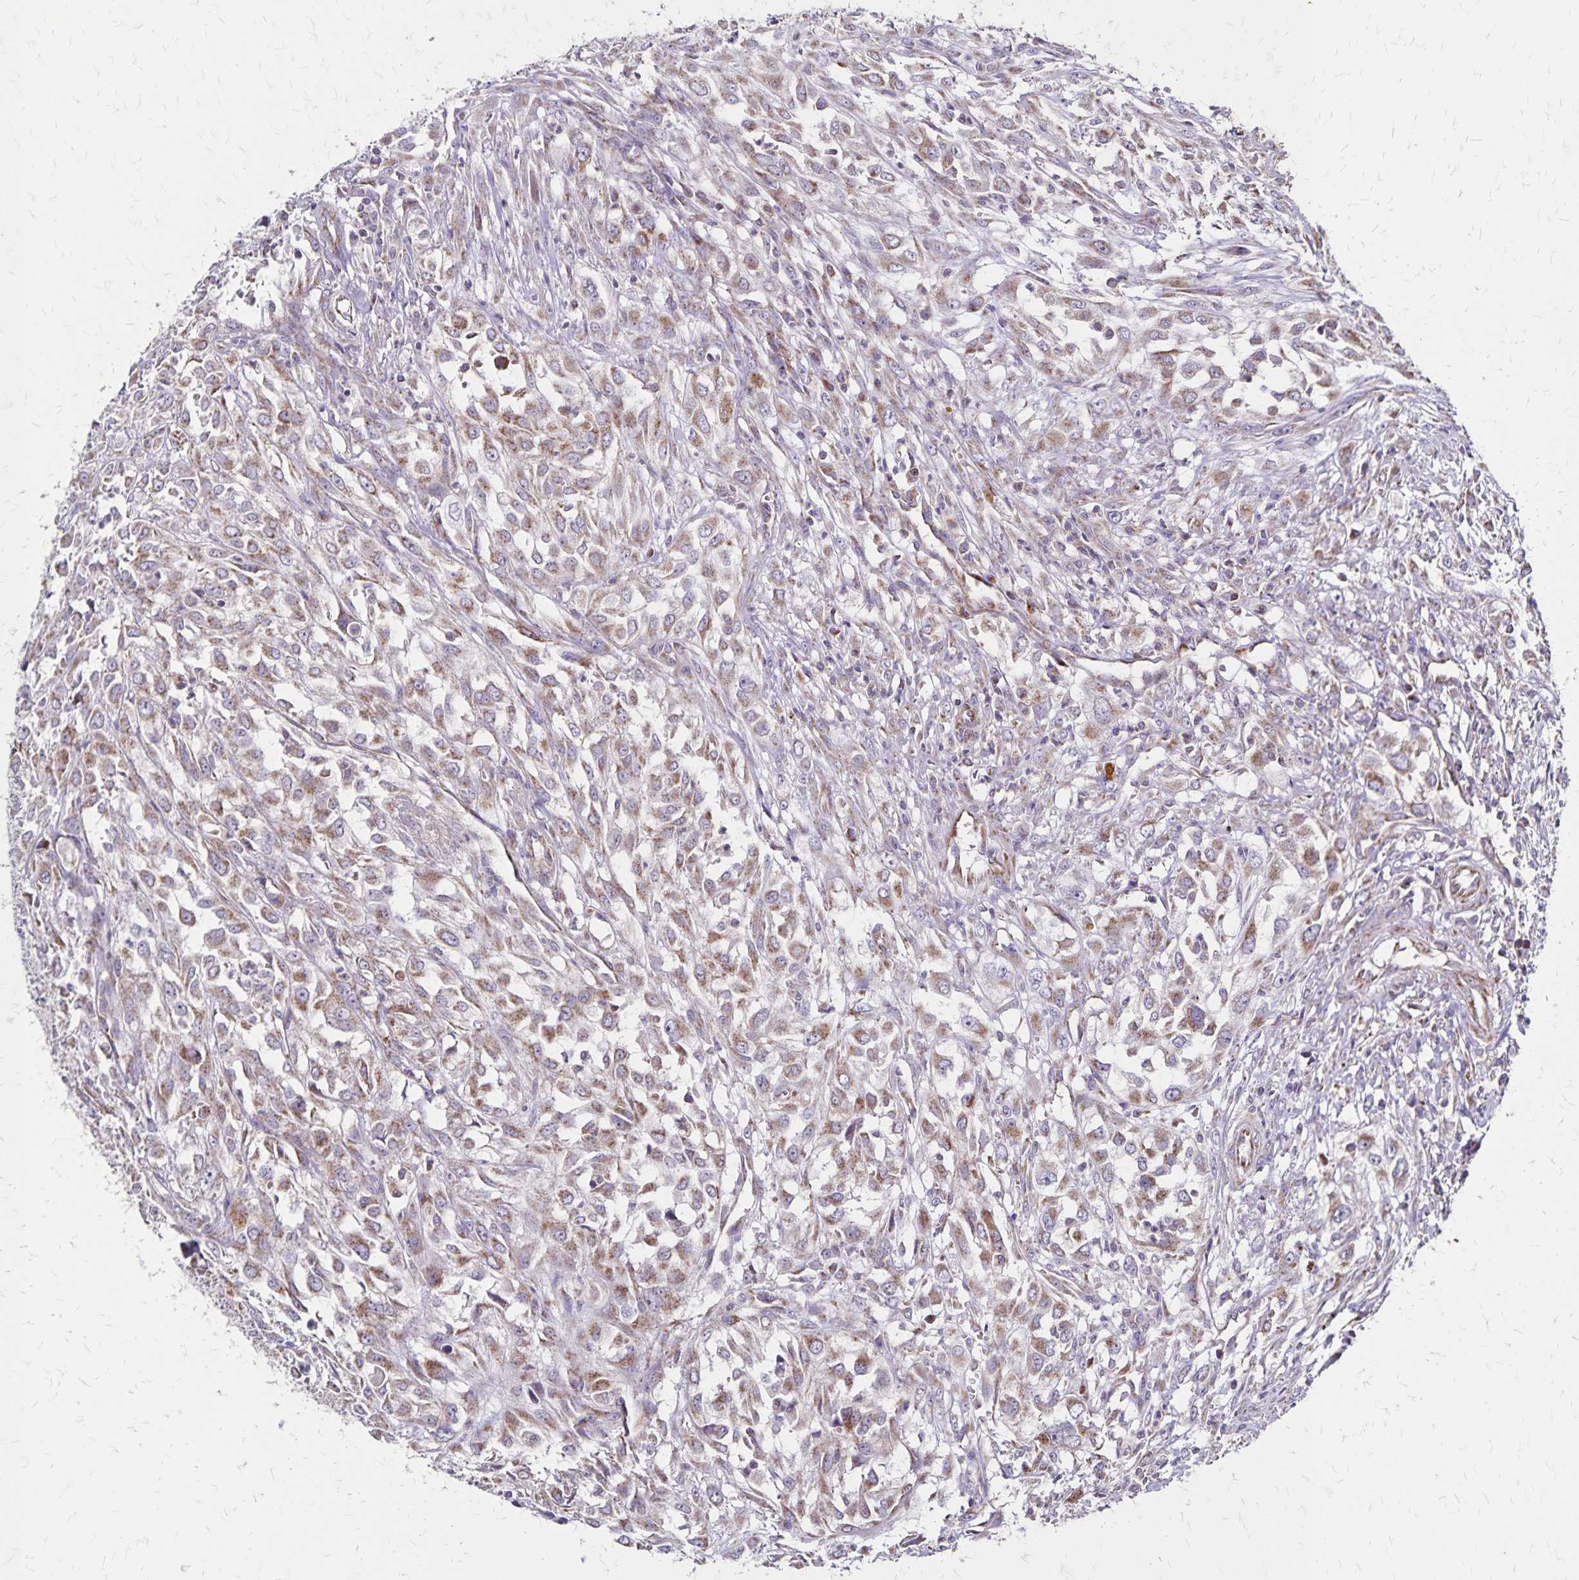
{"staining": {"intensity": "moderate", "quantity": ">75%", "location": "cytoplasmic/membranous"}, "tissue": "urothelial cancer", "cell_type": "Tumor cells", "image_type": "cancer", "snomed": [{"axis": "morphology", "description": "Urothelial carcinoma, High grade"}, {"axis": "topography", "description": "Urinary bladder"}], "caption": "Human urothelial carcinoma (high-grade) stained with a protein marker demonstrates moderate staining in tumor cells.", "gene": "NFS1", "patient": {"sex": "male", "age": 67}}